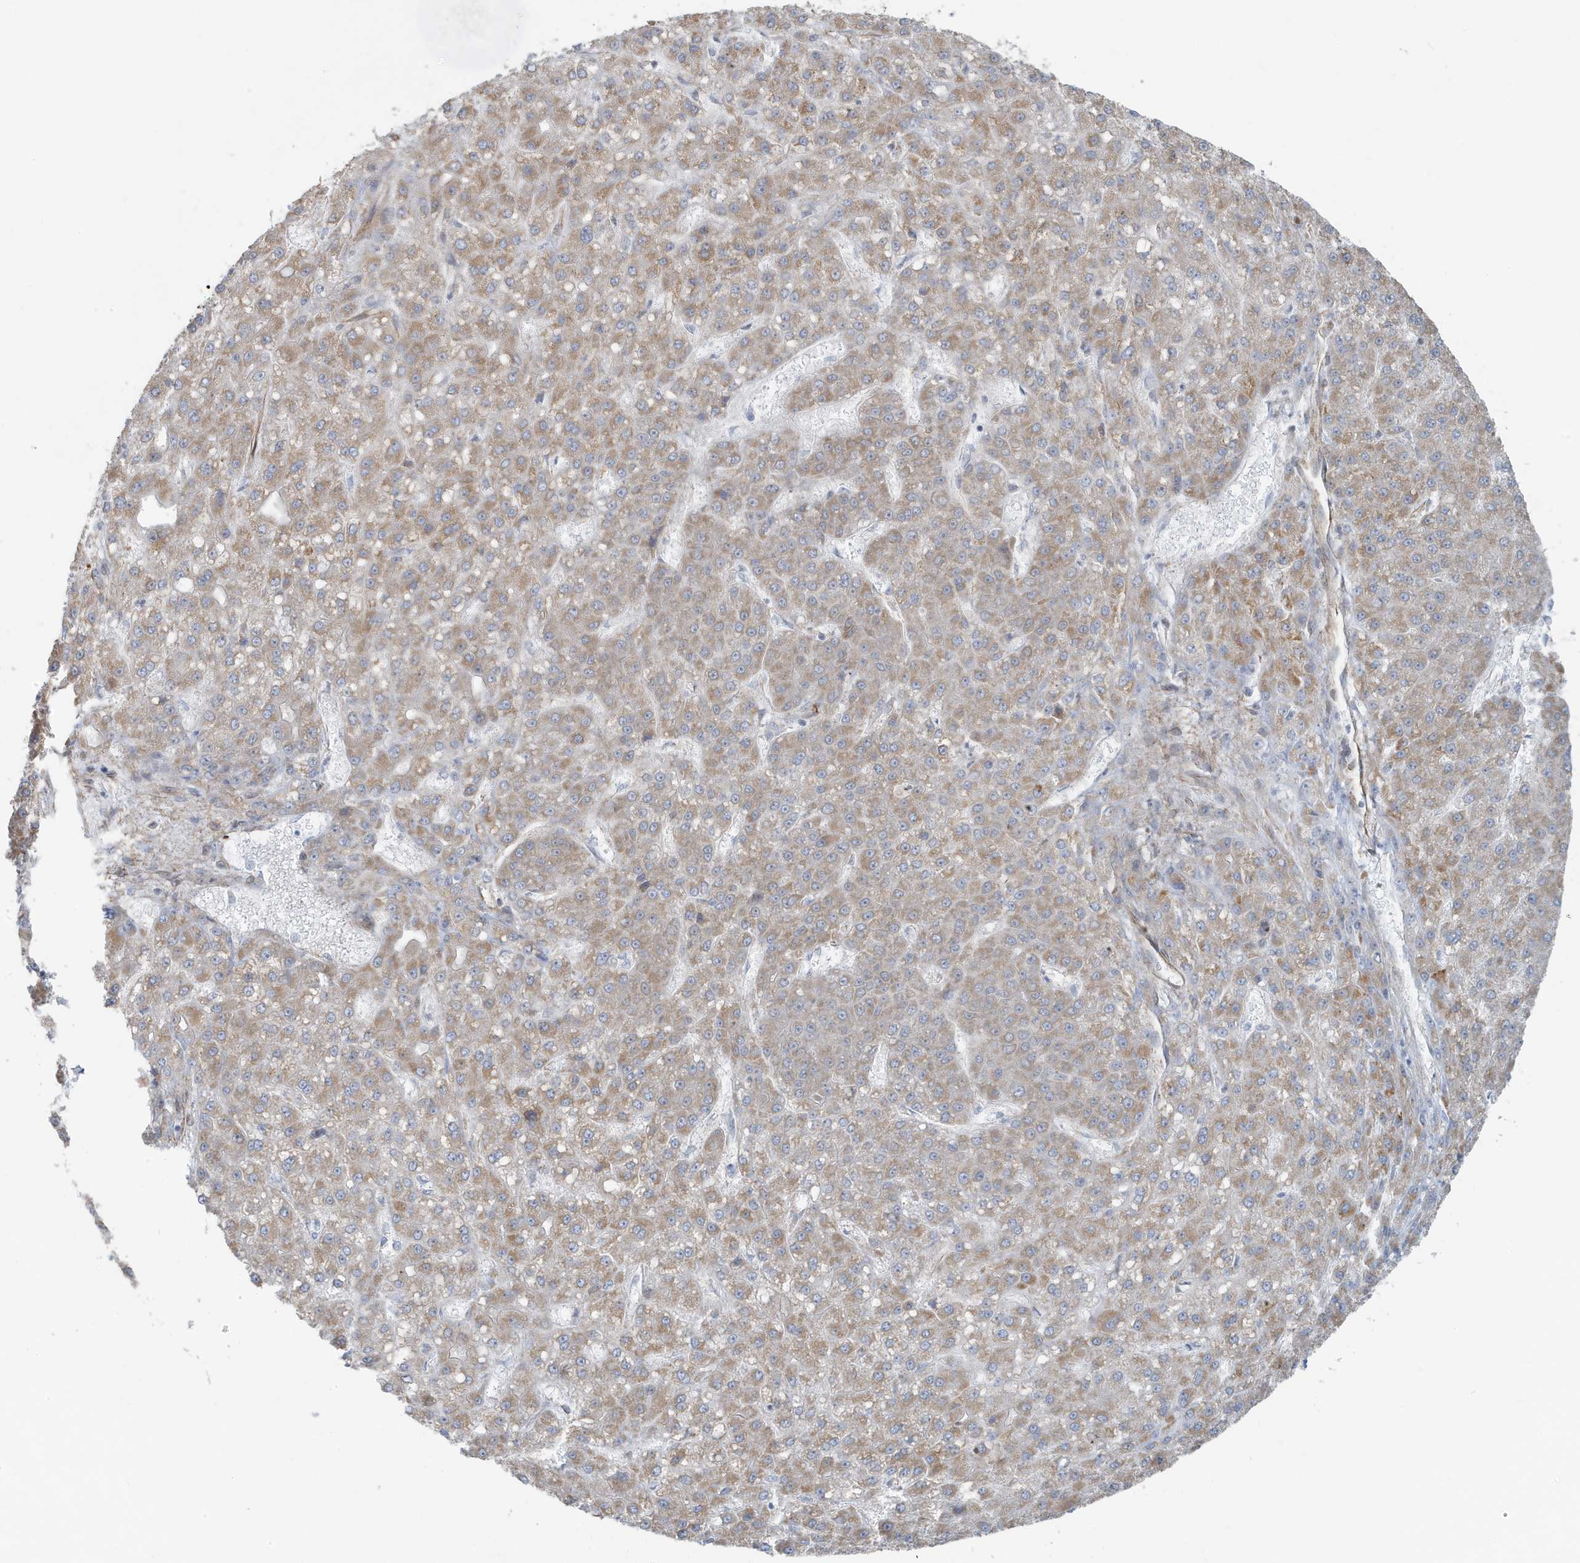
{"staining": {"intensity": "weak", "quantity": ">75%", "location": "cytoplasmic/membranous"}, "tissue": "liver cancer", "cell_type": "Tumor cells", "image_type": "cancer", "snomed": [{"axis": "morphology", "description": "Carcinoma, Hepatocellular, NOS"}, {"axis": "topography", "description": "Liver"}], "caption": "An IHC micrograph of tumor tissue is shown. Protein staining in brown shows weak cytoplasmic/membranous positivity in liver cancer within tumor cells. (DAB IHC, brown staining for protein, blue staining for nuclei).", "gene": "CHCHD4", "patient": {"sex": "male", "age": 67}}